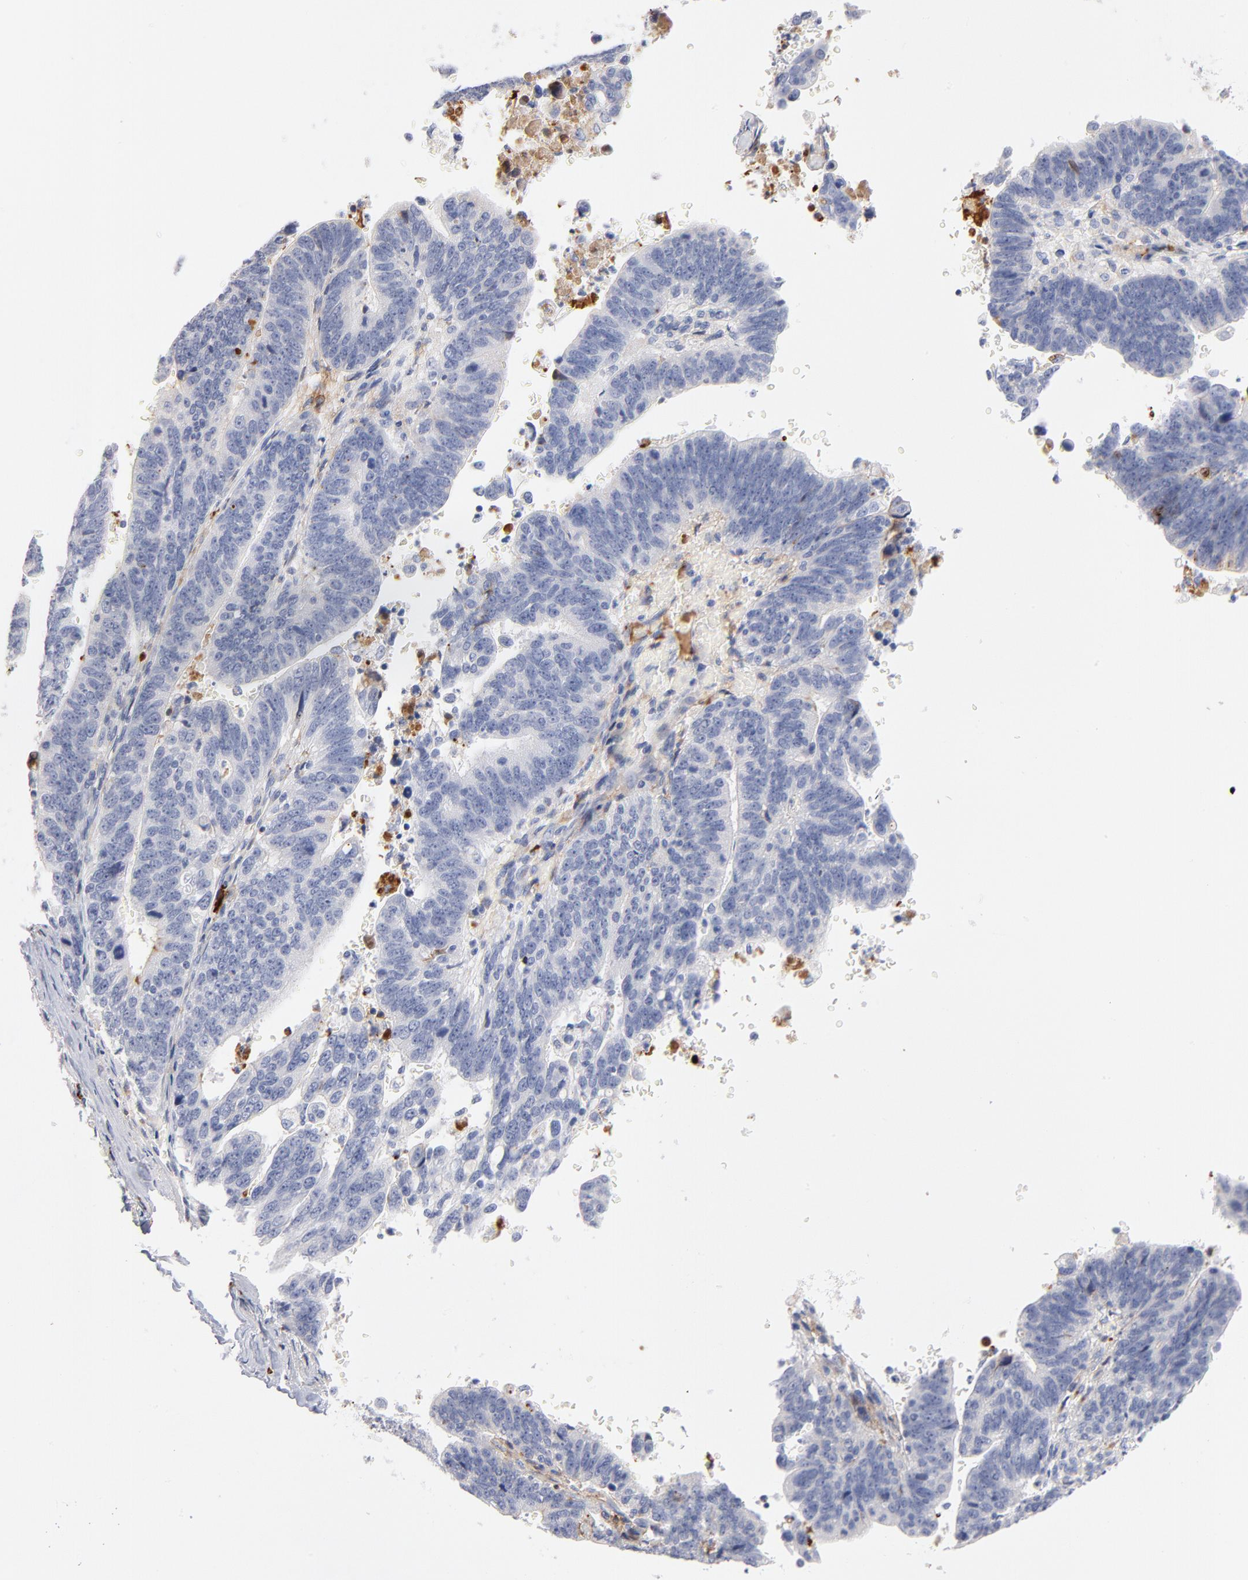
{"staining": {"intensity": "negative", "quantity": "none", "location": "none"}, "tissue": "stomach cancer", "cell_type": "Tumor cells", "image_type": "cancer", "snomed": [{"axis": "morphology", "description": "Adenocarcinoma, NOS"}, {"axis": "topography", "description": "Stomach, upper"}], "caption": "Human stomach cancer stained for a protein using immunohistochemistry (IHC) exhibits no expression in tumor cells.", "gene": "PLAT", "patient": {"sex": "female", "age": 50}}